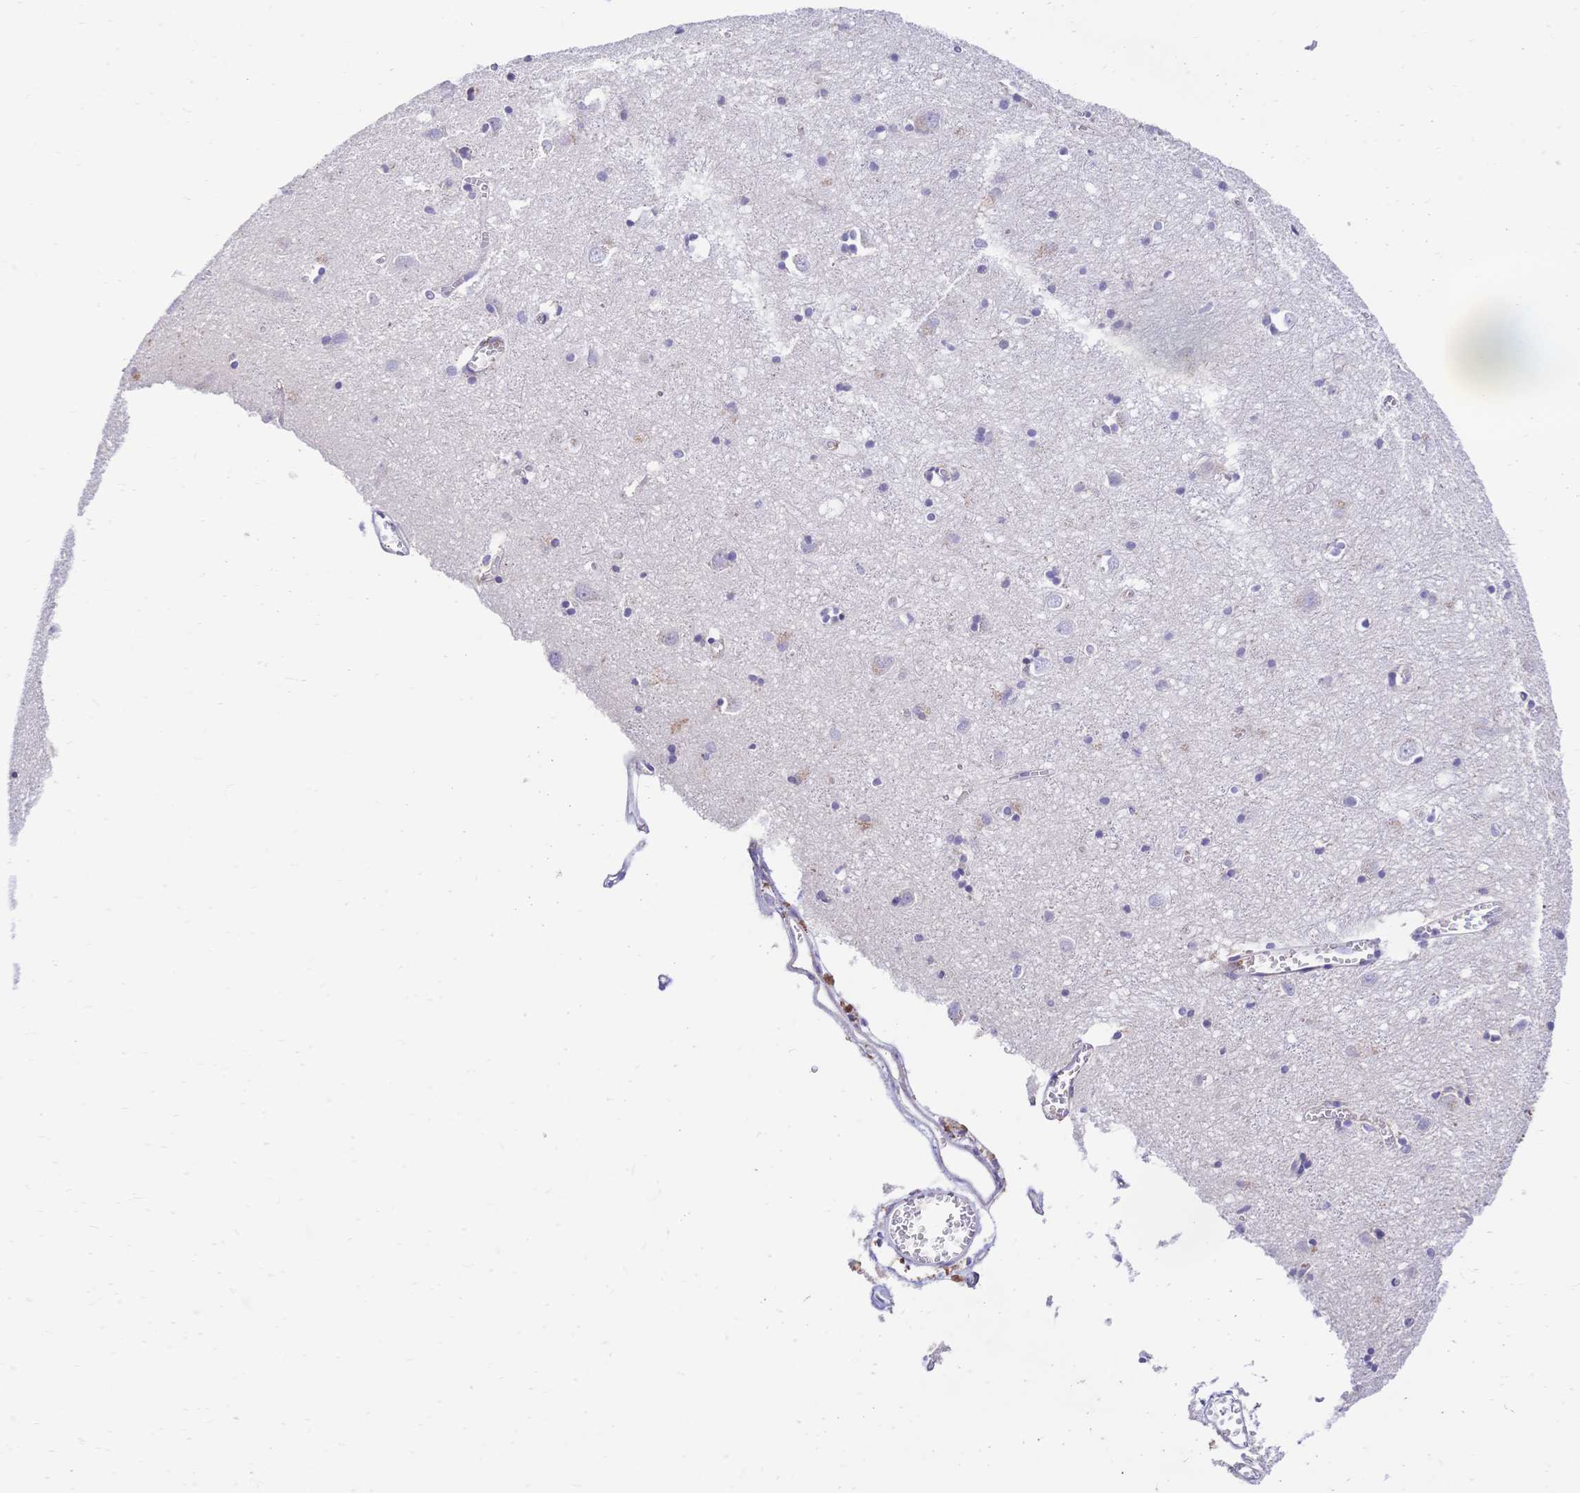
{"staining": {"intensity": "weak", "quantity": "25%-75%", "location": "cytoplasmic/membranous"}, "tissue": "cerebral cortex", "cell_type": "Endothelial cells", "image_type": "normal", "snomed": [{"axis": "morphology", "description": "Normal tissue, NOS"}, {"axis": "topography", "description": "Cerebral cortex"}], "caption": "High-magnification brightfield microscopy of unremarkable cerebral cortex stained with DAB (brown) and counterstained with hematoxylin (blue). endothelial cells exhibit weak cytoplasmic/membranous positivity is present in approximately25%-75% of cells. Nuclei are stained in blue.", "gene": "CLEC18A", "patient": {"sex": "male", "age": 70}}